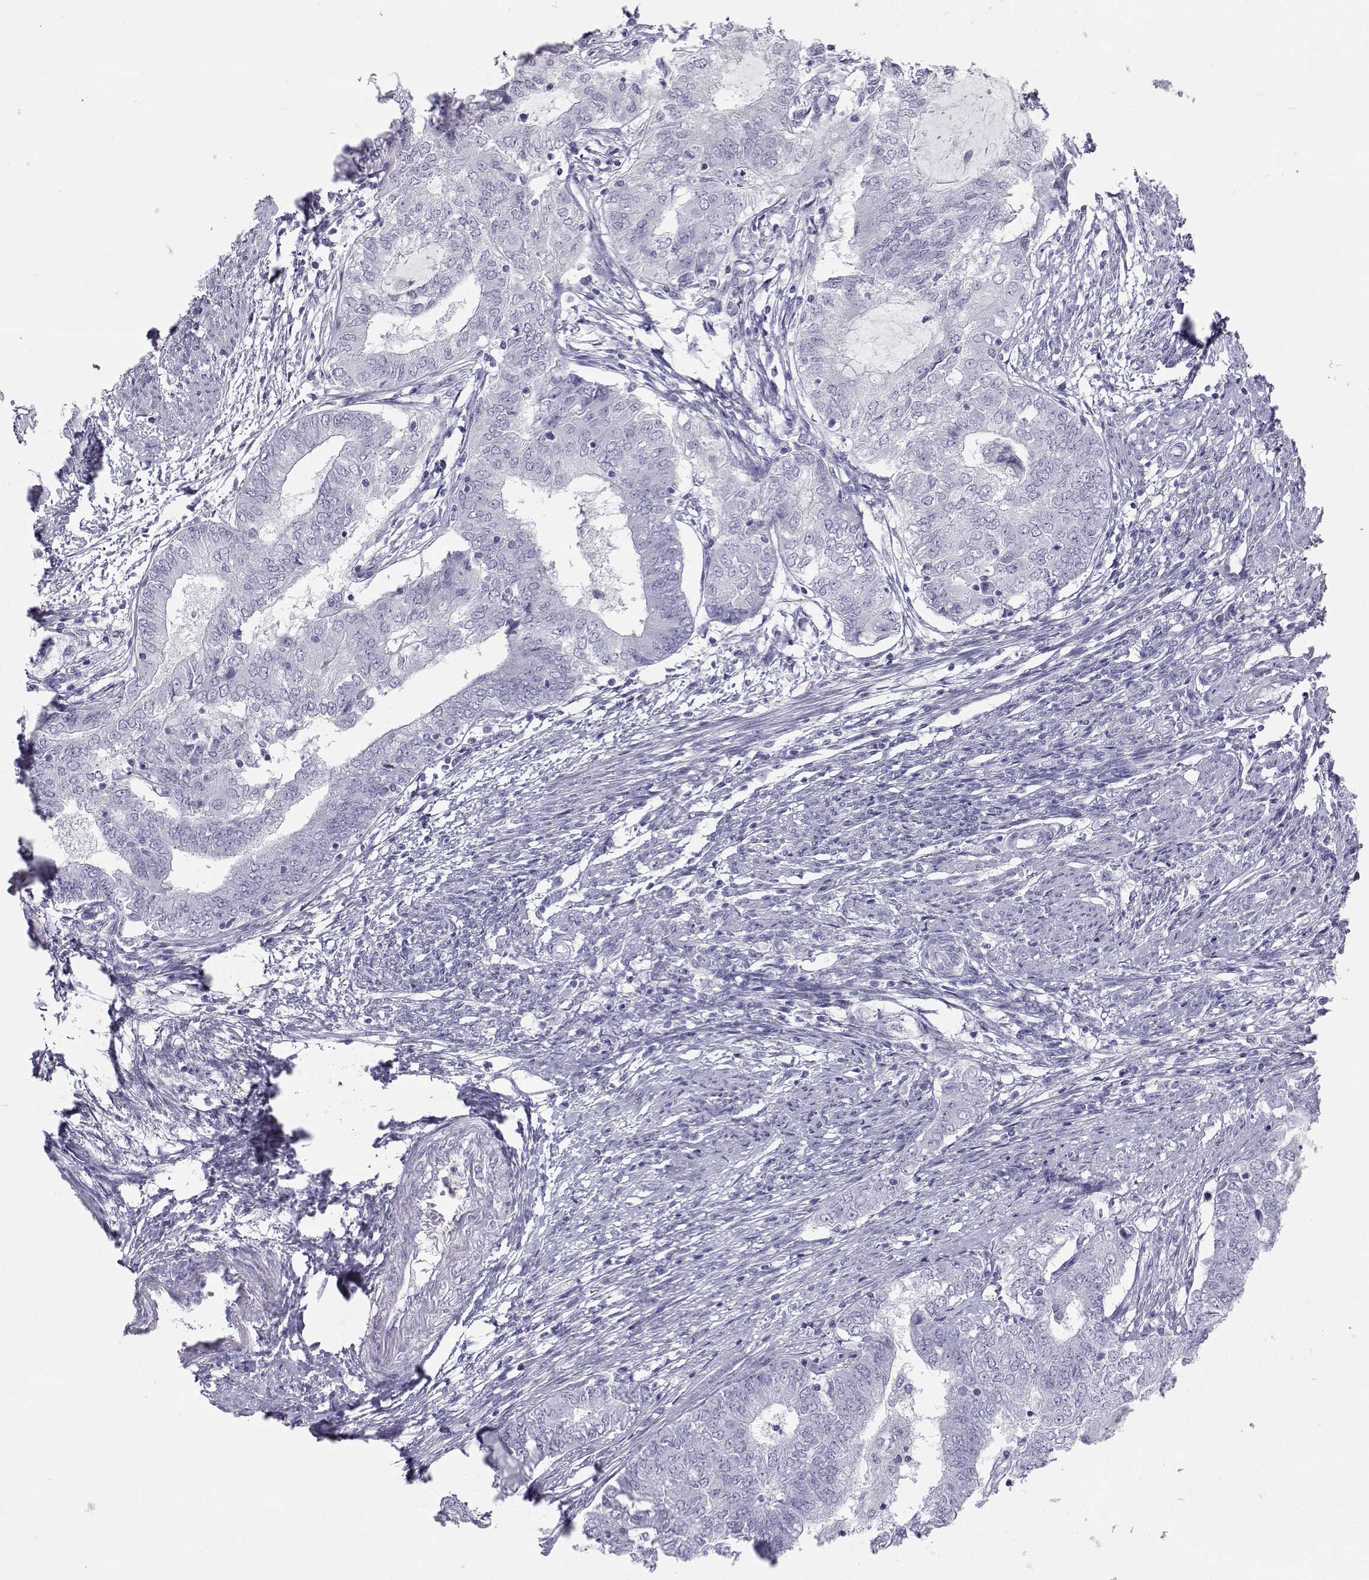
{"staining": {"intensity": "negative", "quantity": "none", "location": "none"}, "tissue": "endometrial cancer", "cell_type": "Tumor cells", "image_type": "cancer", "snomed": [{"axis": "morphology", "description": "Adenocarcinoma, NOS"}, {"axis": "topography", "description": "Endometrium"}], "caption": "The IHC histopathology image has no significant expression in tumor cells of endometrial adenocarcinoma tissue.", "gene": "SST", "patient": {"sex": "female", "age": 62}}